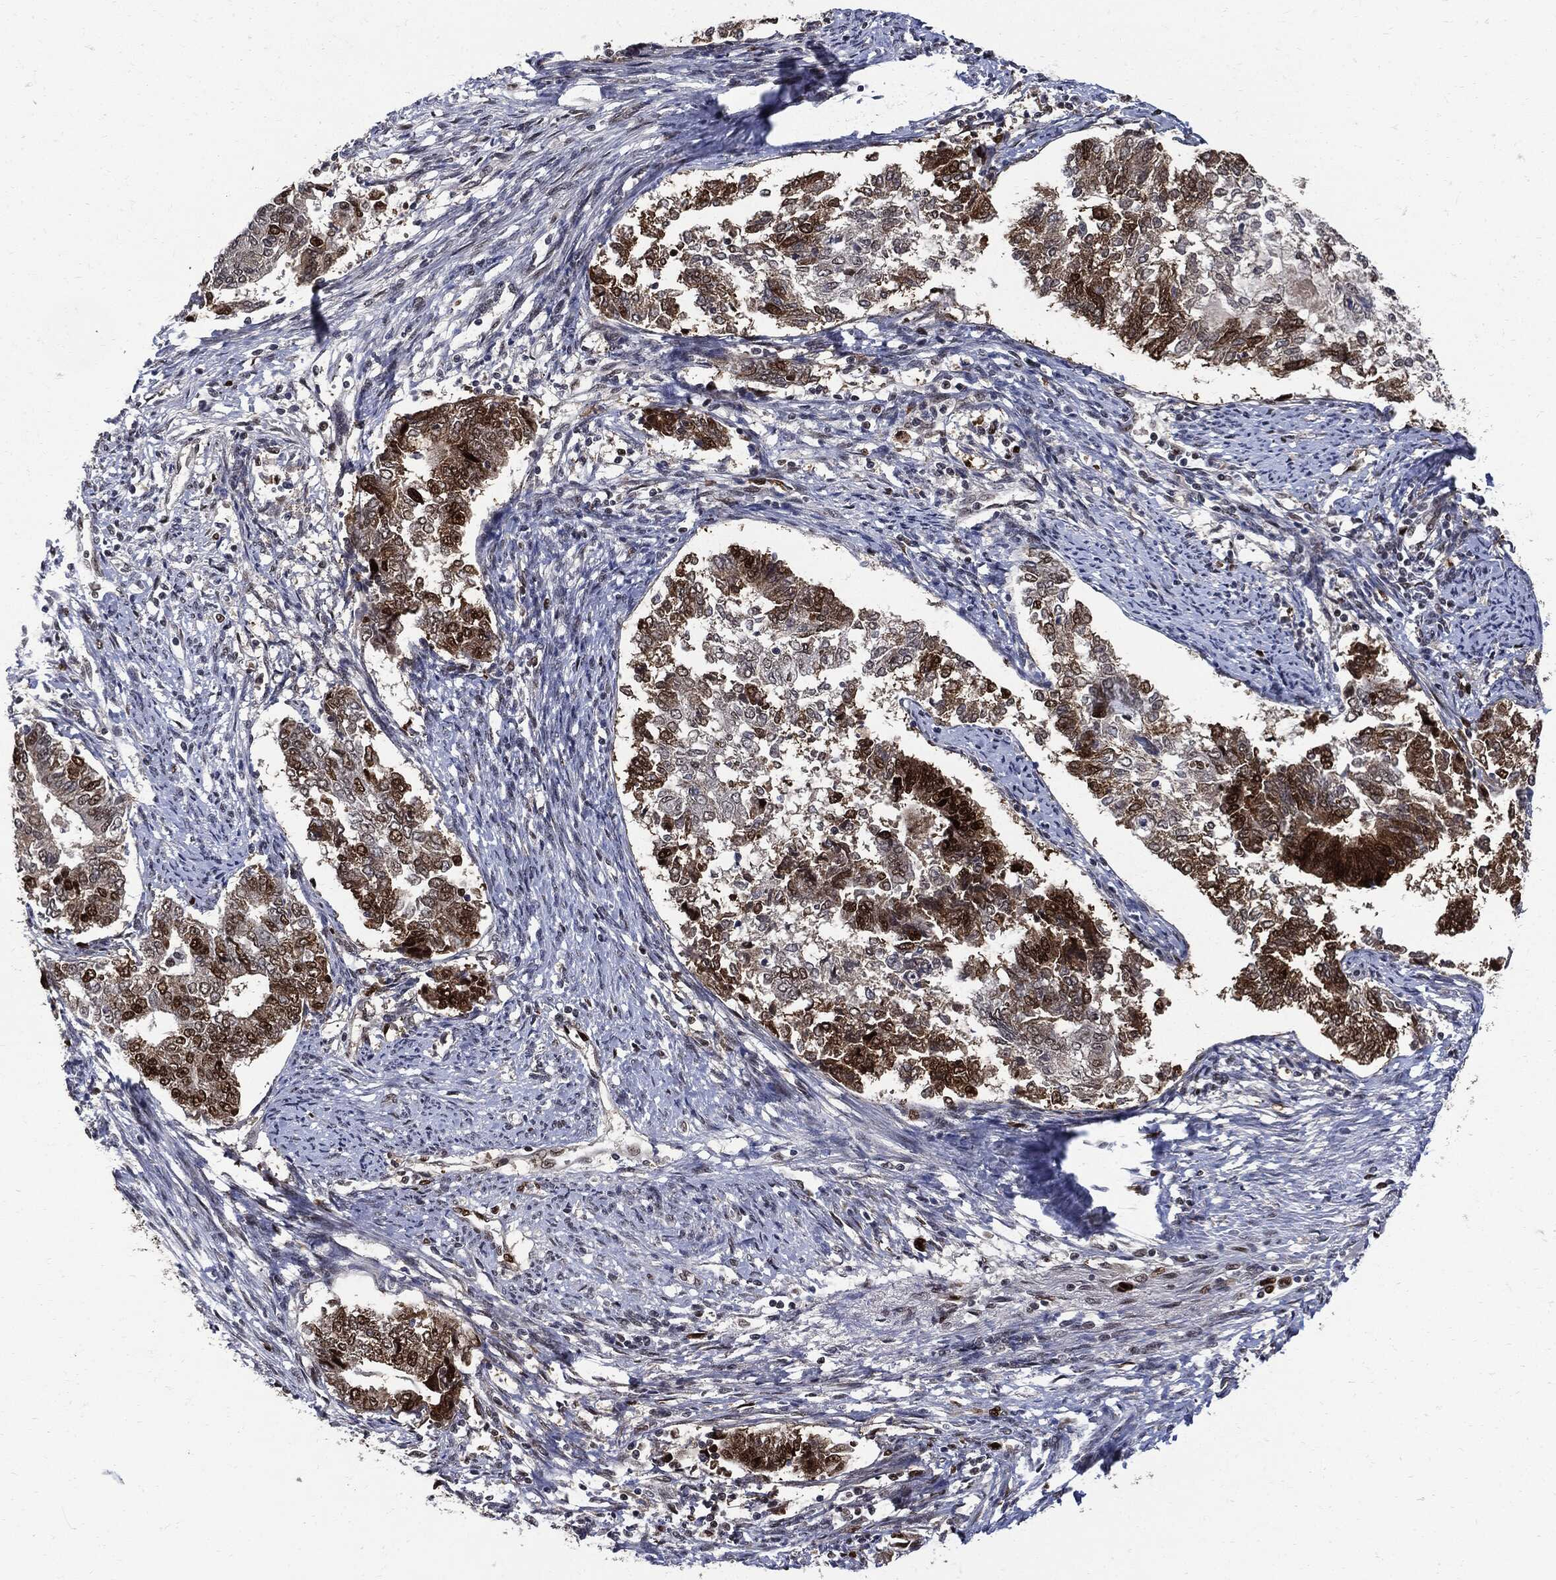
{"staining": {"intensity": "strong", "quantity": "<25%", "location": "cytoplasmic/membranous"}, "tissue": "endometrial cancer", "cell_type": "Tumor cells", "image_type": "cancer", "snomed": [{"axis": "morphology", "description": "Adenocarcinoma, NOS"}, {"axis": "topography", "description": "Endometrium"}], "caption": "Protein expression analysis of human endometrial cancer reveals strong cytoplasmic/membranous expression in approximately <25% of tumor cells. Nuclei are stained in blue.", "gene": "PCNA", "patient": {"sex": "female", "age": 65}}